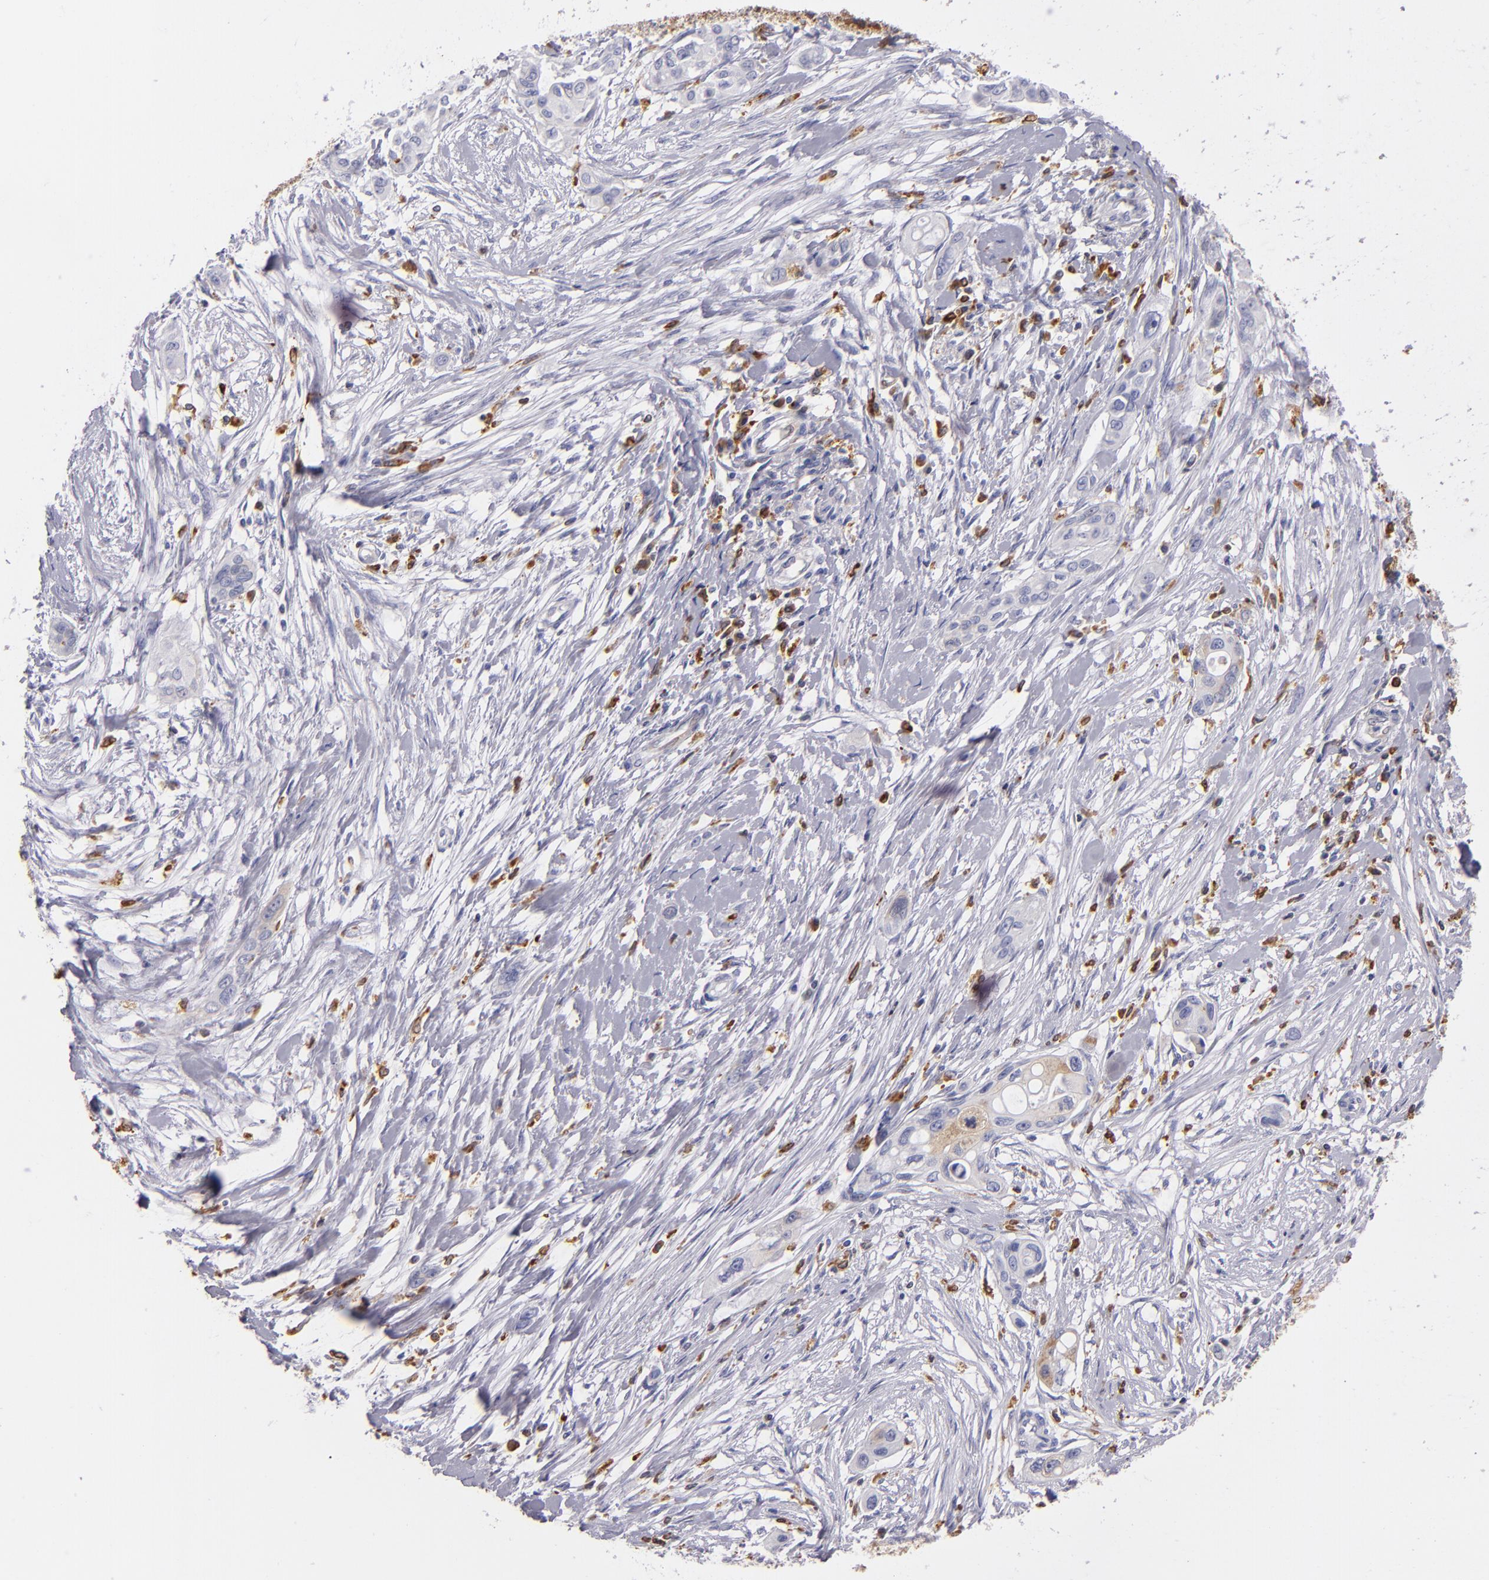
{"staining": {"intensity": "weak", "quantity": "<25%", "location": "cytoplasmic/membranous"}, "tissue": "pancreatic cancer", "cell_type": "Tumor cells", "image_type": "cancer", "snomed": [{"axis": "morphology", "description": "Adenocarcinoma, NOS"}, {"axis": "topography", "description": "Pancreas"}], "caption": "Human adenocarcinoma (pancreatic) stained for a protein using immunohistochemistry (IHC) reveals no expression in tumor cells.", "gene": "CD74", "patient": {"sex": "female", "age": 60}}